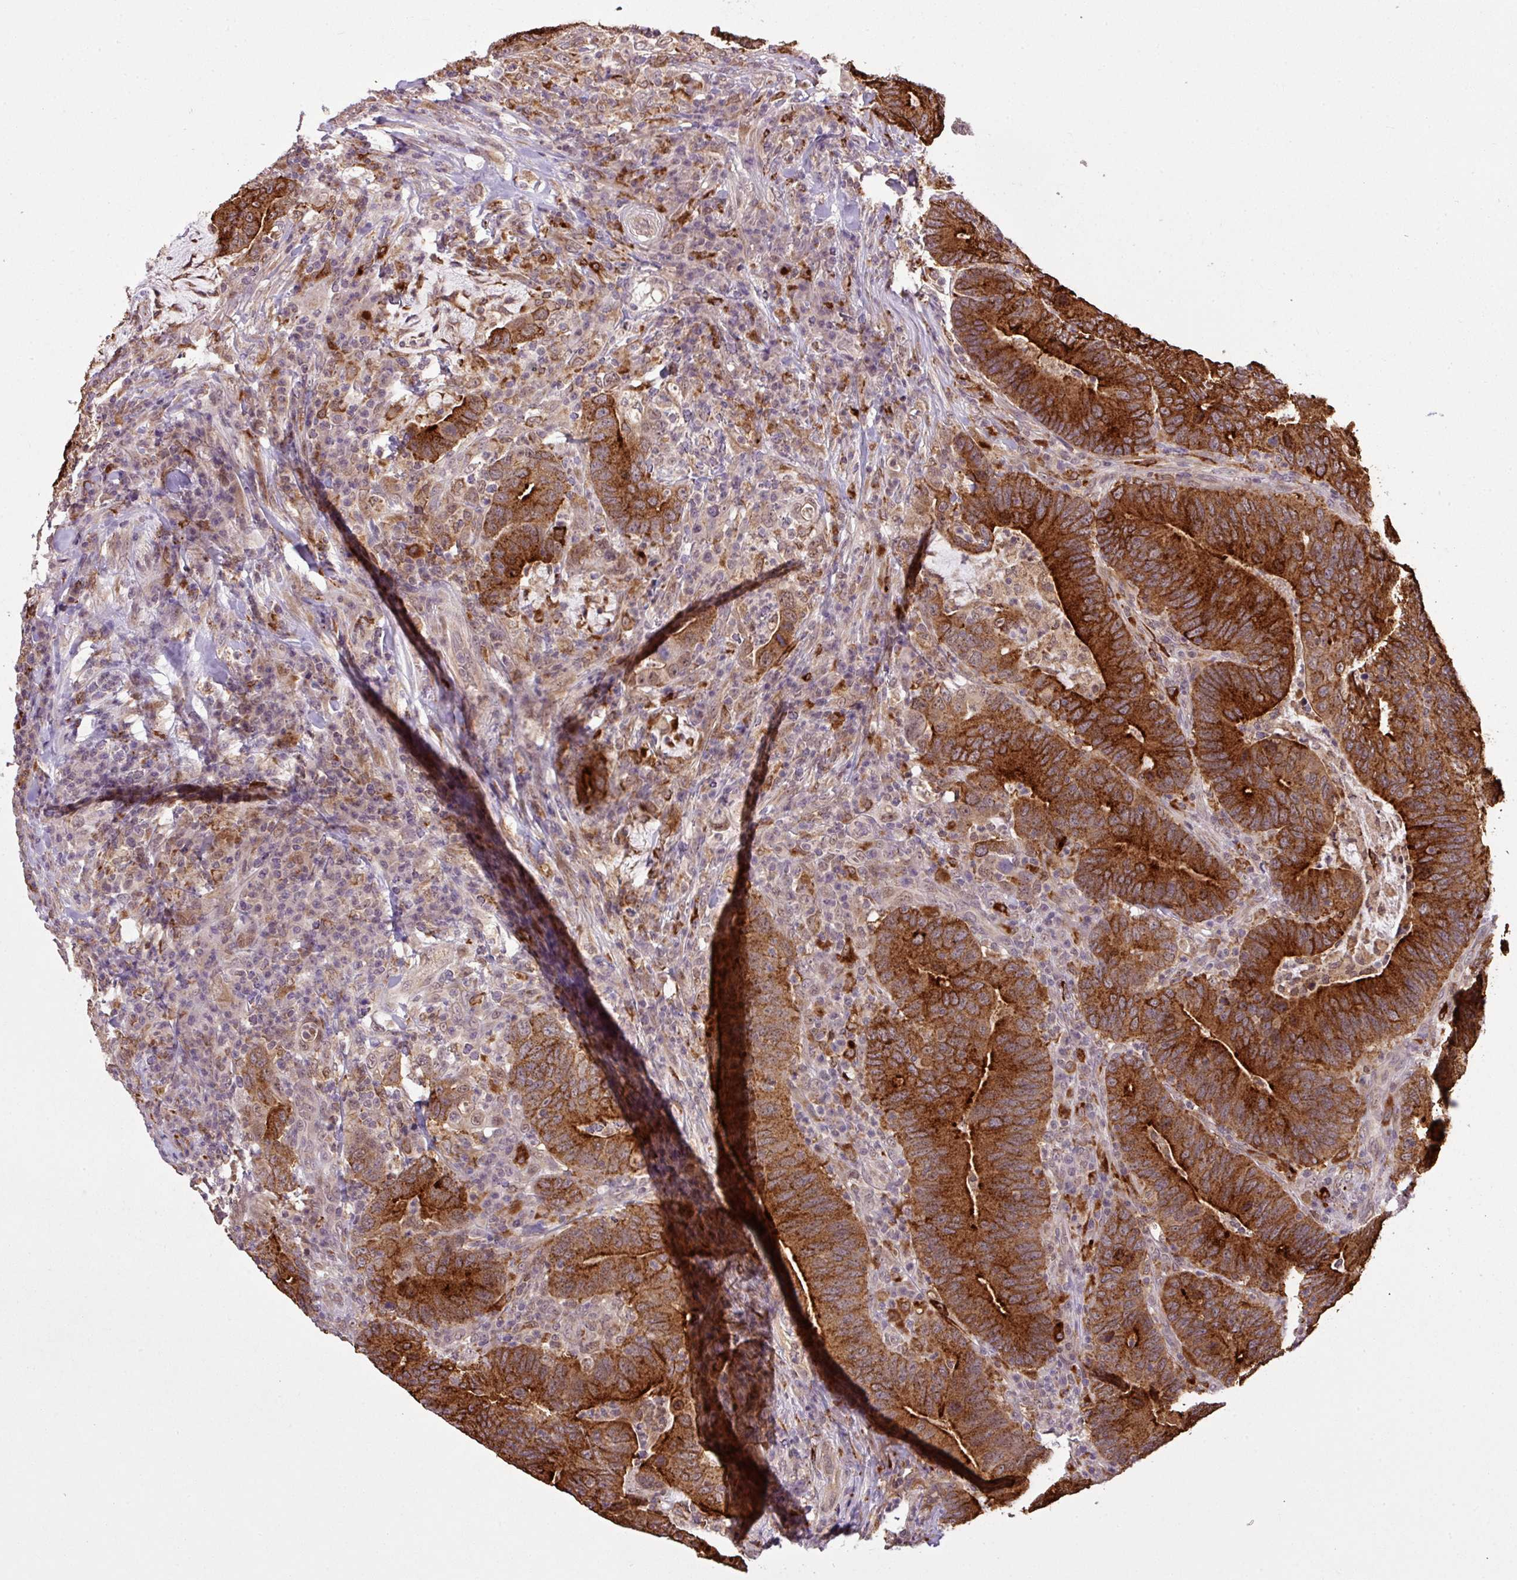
{"staining": {"intensity": "strong", "quantity": ">75%", "location": "cytoplasmic/membranous"}, "tissue": "colorectal cancer", "cell_type": "Tumor cells", "image_type": "cancer", "snomed": [{"axis": "morphology", "description": "Adenocarcinoma, NOS"}, {"axis": "topography", "description": "Colon"}], "caption": "A histopathology image of colorectal cancer stained for a protein demonstrates strong cytoplasmic/membranous brown staining in tumor cells.", "gene": "SMCO4", "patient": {"sex": "female", "age": 66}}